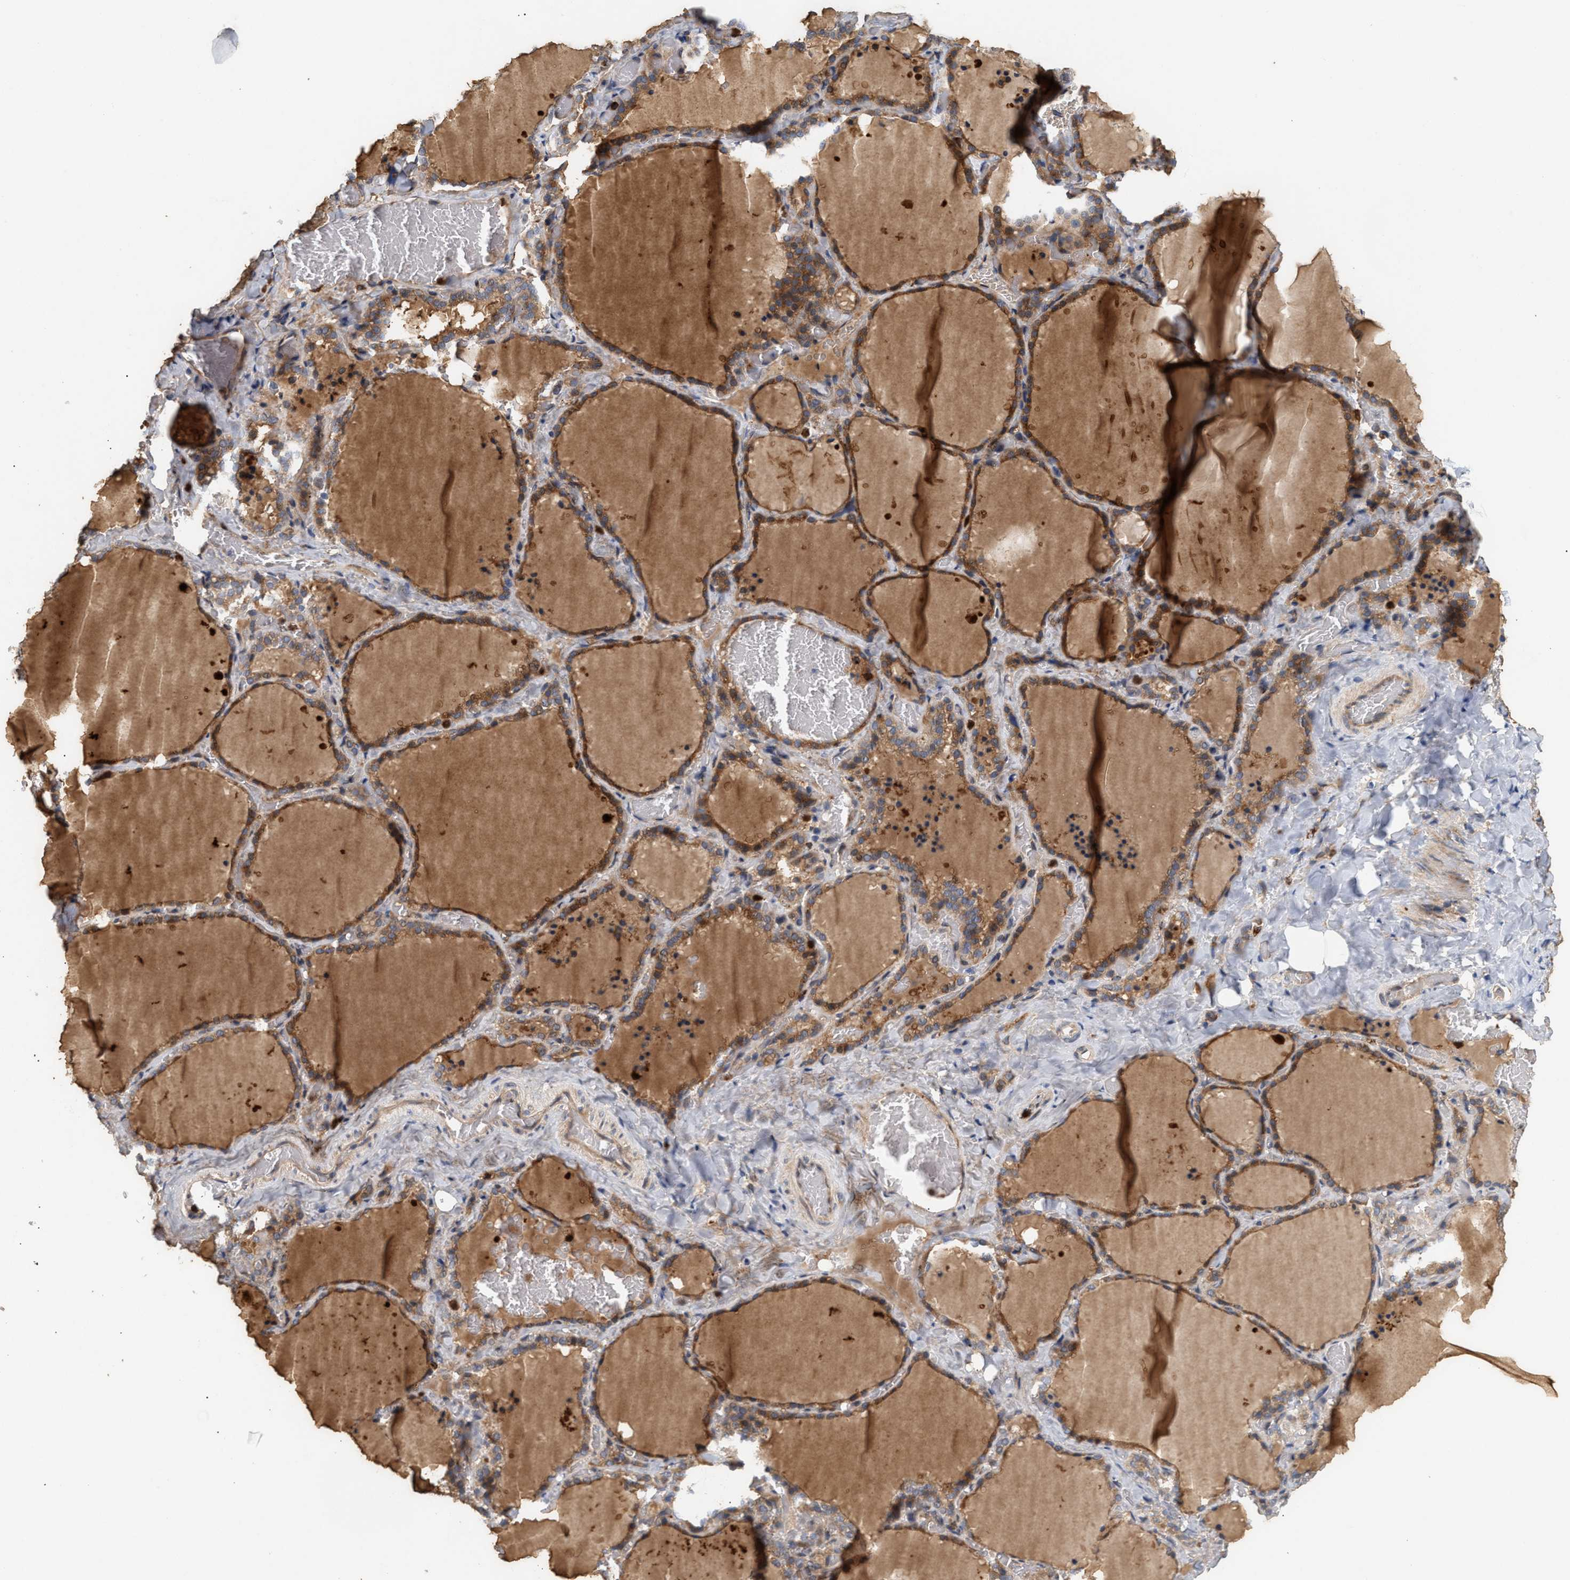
{"staining": {"intensity": "moderate", "quantity": ">75%", "location": "cytoplasmic/membranous"}, "tissue": "thyroid gland", "cell_type": "Glandular cells", "image_type": "normal", "snomed": [{"axis": "morphology", "description": "Normal tissue, NOS"}, {"axis": "topography", "description": "Thyroid gland"}], "caption": "The histopathology image exhibits staining of normal thyroid gland, revealing moderate cytoplasmic/membranous protein positivity (brown color) within glandular cells.", "gene": "PLCD1", "patient": {"sex": "female", "age": 22}}